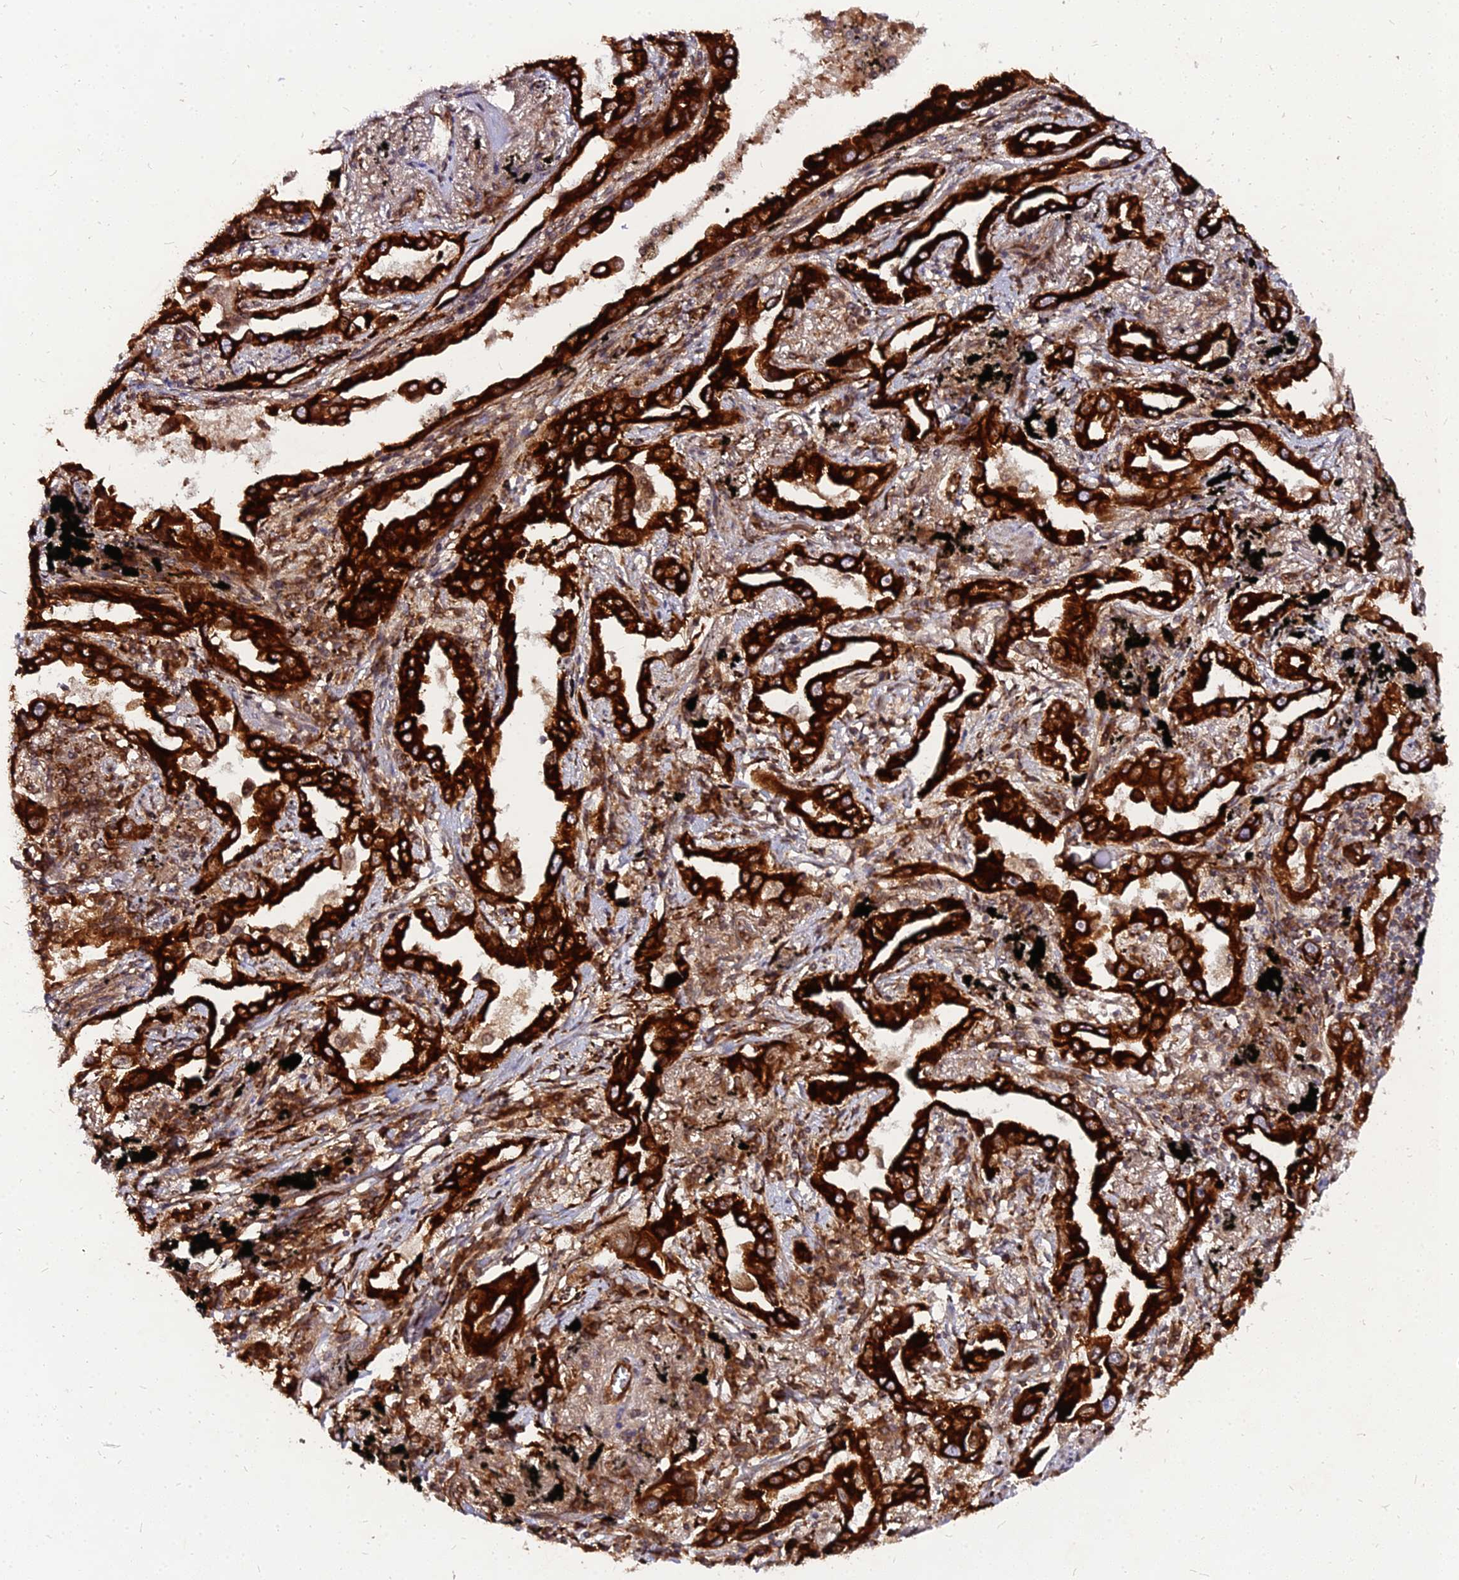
{"staining": {"intensity": "strong", "quantity": ">75%", "location": "cytoplasmic/membranous"}, "tissue": "lung cancer", "cell_type": "Tumor cells", "image_type": "cancer", "snomed": [{"axis": "morphology", "description": "Adenocarcinoma, NOS"}, {"axis": "topography", "description": "Lung"}], "caption": "Tumor cells exhibit high levels of strong cytoplasmic/membranous positivity in about >75% of cells in human lung cancer.", "gene": "PDE4D", "patient": {"sex": "male", "age": 67}}